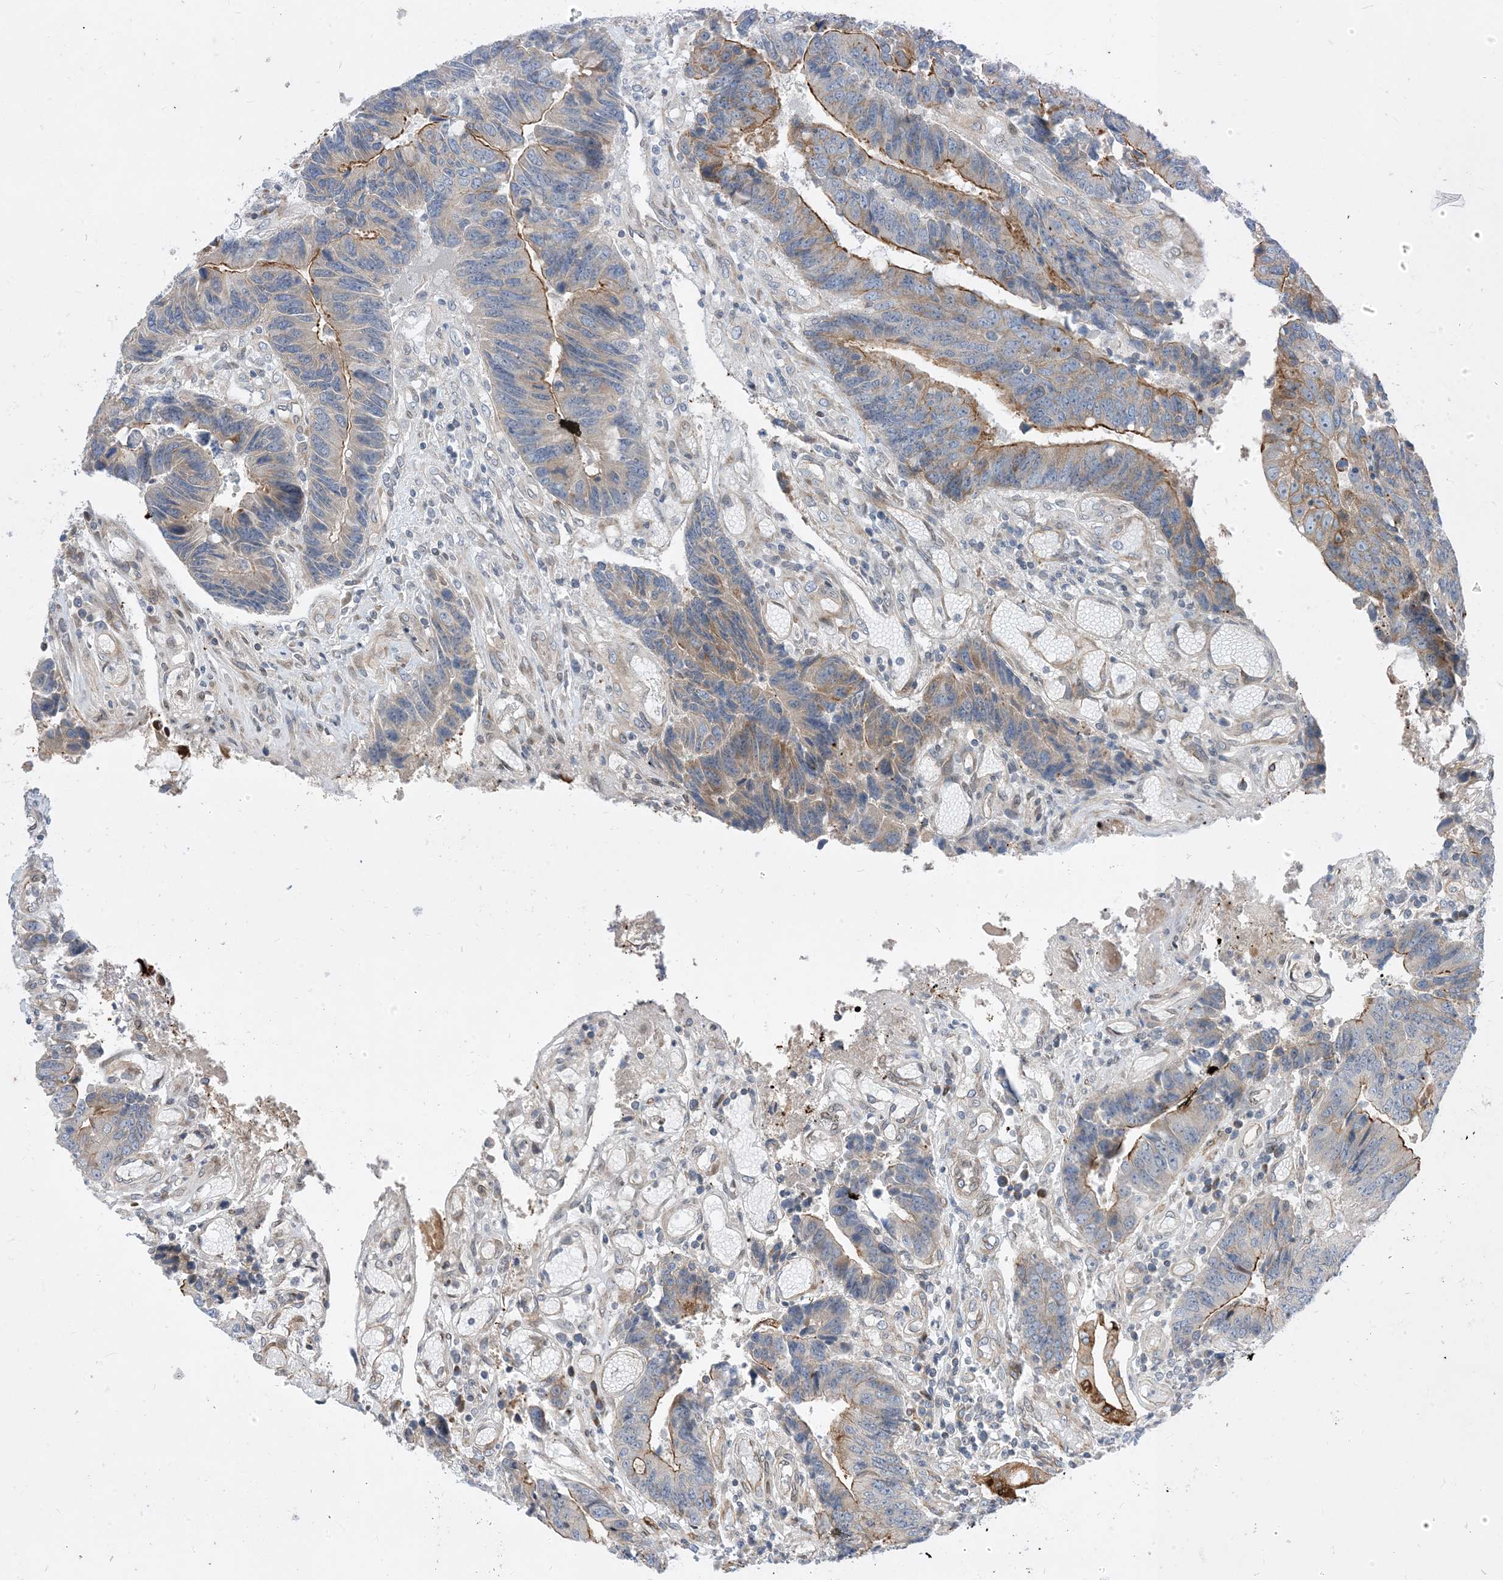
{"staining": {"intensity": "moderate", "quantity": "25%-75%", "location": "cytoplasmic/membranous"}, "tissue": "colorectal cancer", "cell_type": "Tumor cells", "image_type": "cancer", "snomed": [{"axis": "morphology", "description": "Adenocarcinoma, NOS"}, {"axis": "topography", "description": "Rectum"}], "caption": "IHC (DAB) staining of human colorectal cancer (adenocarcinoma) exhibits moderate cytoplasmic/membranous protein positivity in approximately 25%-75% of tumor cells.", "gene": "TYSND1", "patient": {"sex": "male", "age": 84}}